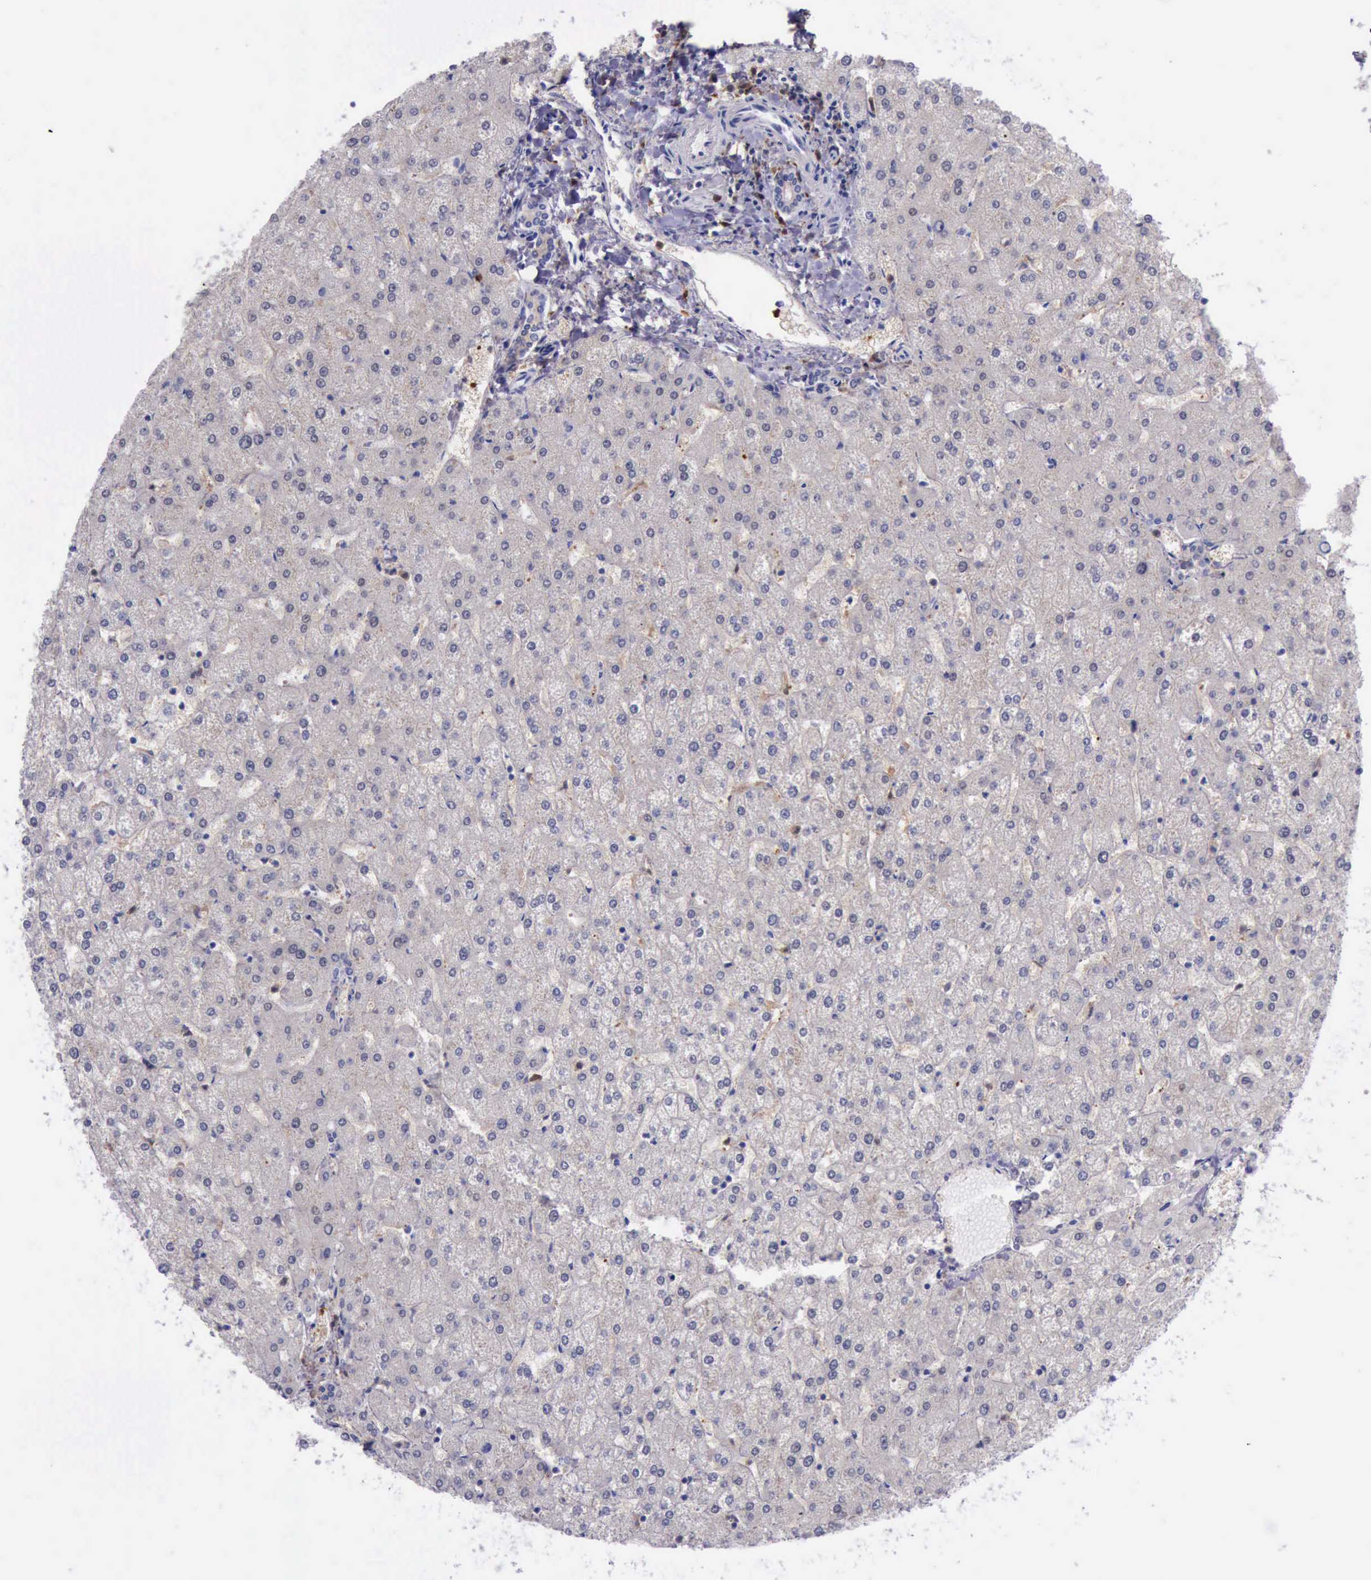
{"staining": {"intensity": "negative", "quantity": "none", "location": "none"}, "tissue": "liver", "cell_type": "Cholangiocytes", "image_type": "normal", "snomed": [{"axis": "morphology", "description": "Normal tissue, NOS"}, {"axis": "topography", "description": "Liver"}], "caption": "Unremarkable liver was stained to show a protein in brown. There is no significant staining in cholangiocytes. (DAB immunohistochemistry (IHC), high magnification).", "gene": "TYMP", "patient": {"sex": "female", "age": 32}}